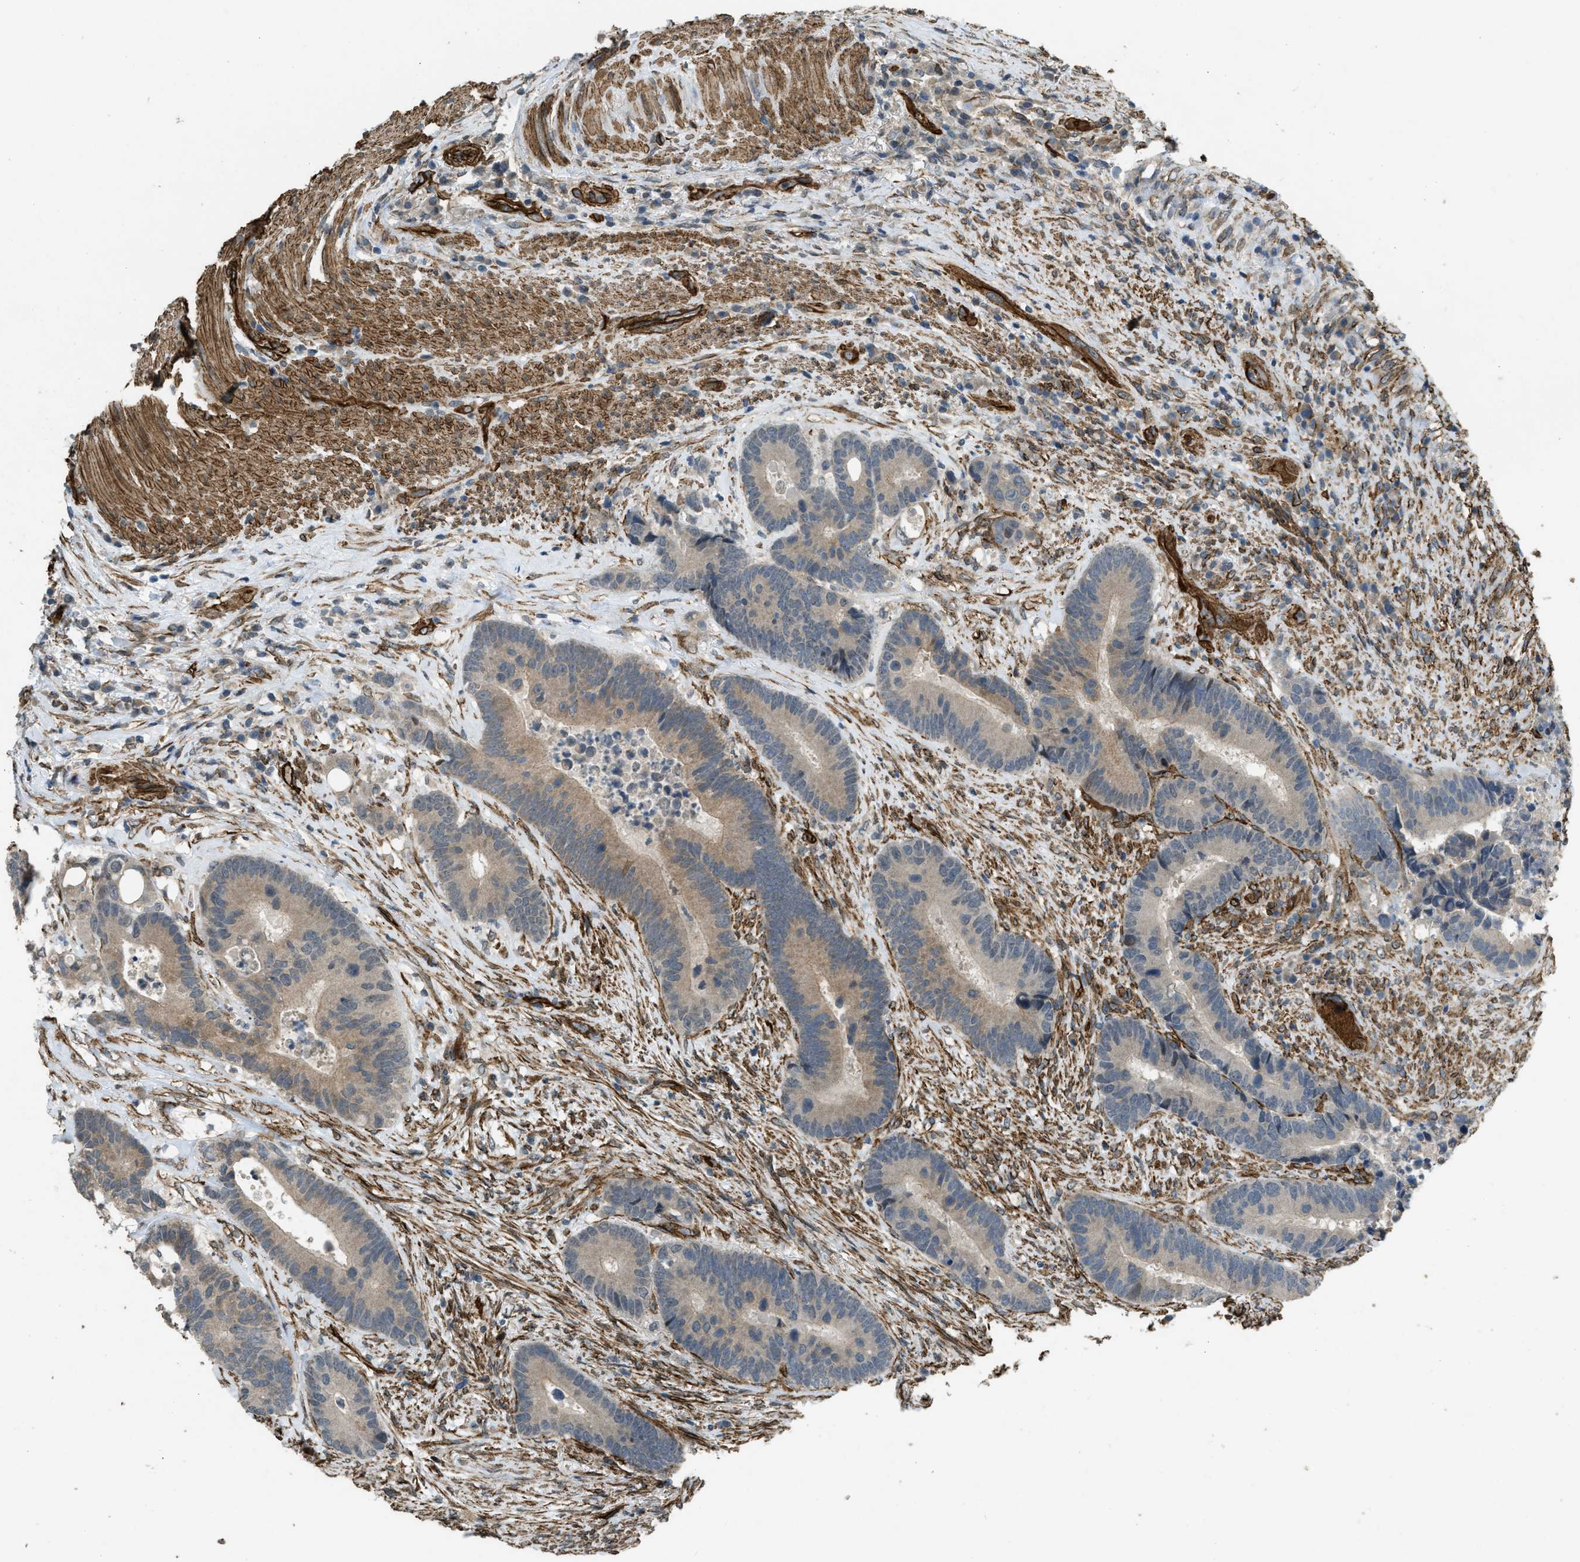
{"staining": {"intensity": "moderate", "quantity": "25%-75%", "location": "cytoplasmic/membranous"}, "tissue": "colorectal cancer", "cell_type": "Tumor cells", "image_type": "cancer", "snomed": [{"axis": "morphology", "description": "Adenocarcinoma, NOS"}, {"axis": "topography", "description": "Rectum"}], "caption": "Immunohistochemistry image of colorectal cancer stained for a protein (brown), which reveals medium levels of moderate cytoplasmic/membranous expression in about 25%-75% of tumor cells.", "gene": "NMB", "patient": {"sex": "female", "age": 89}}